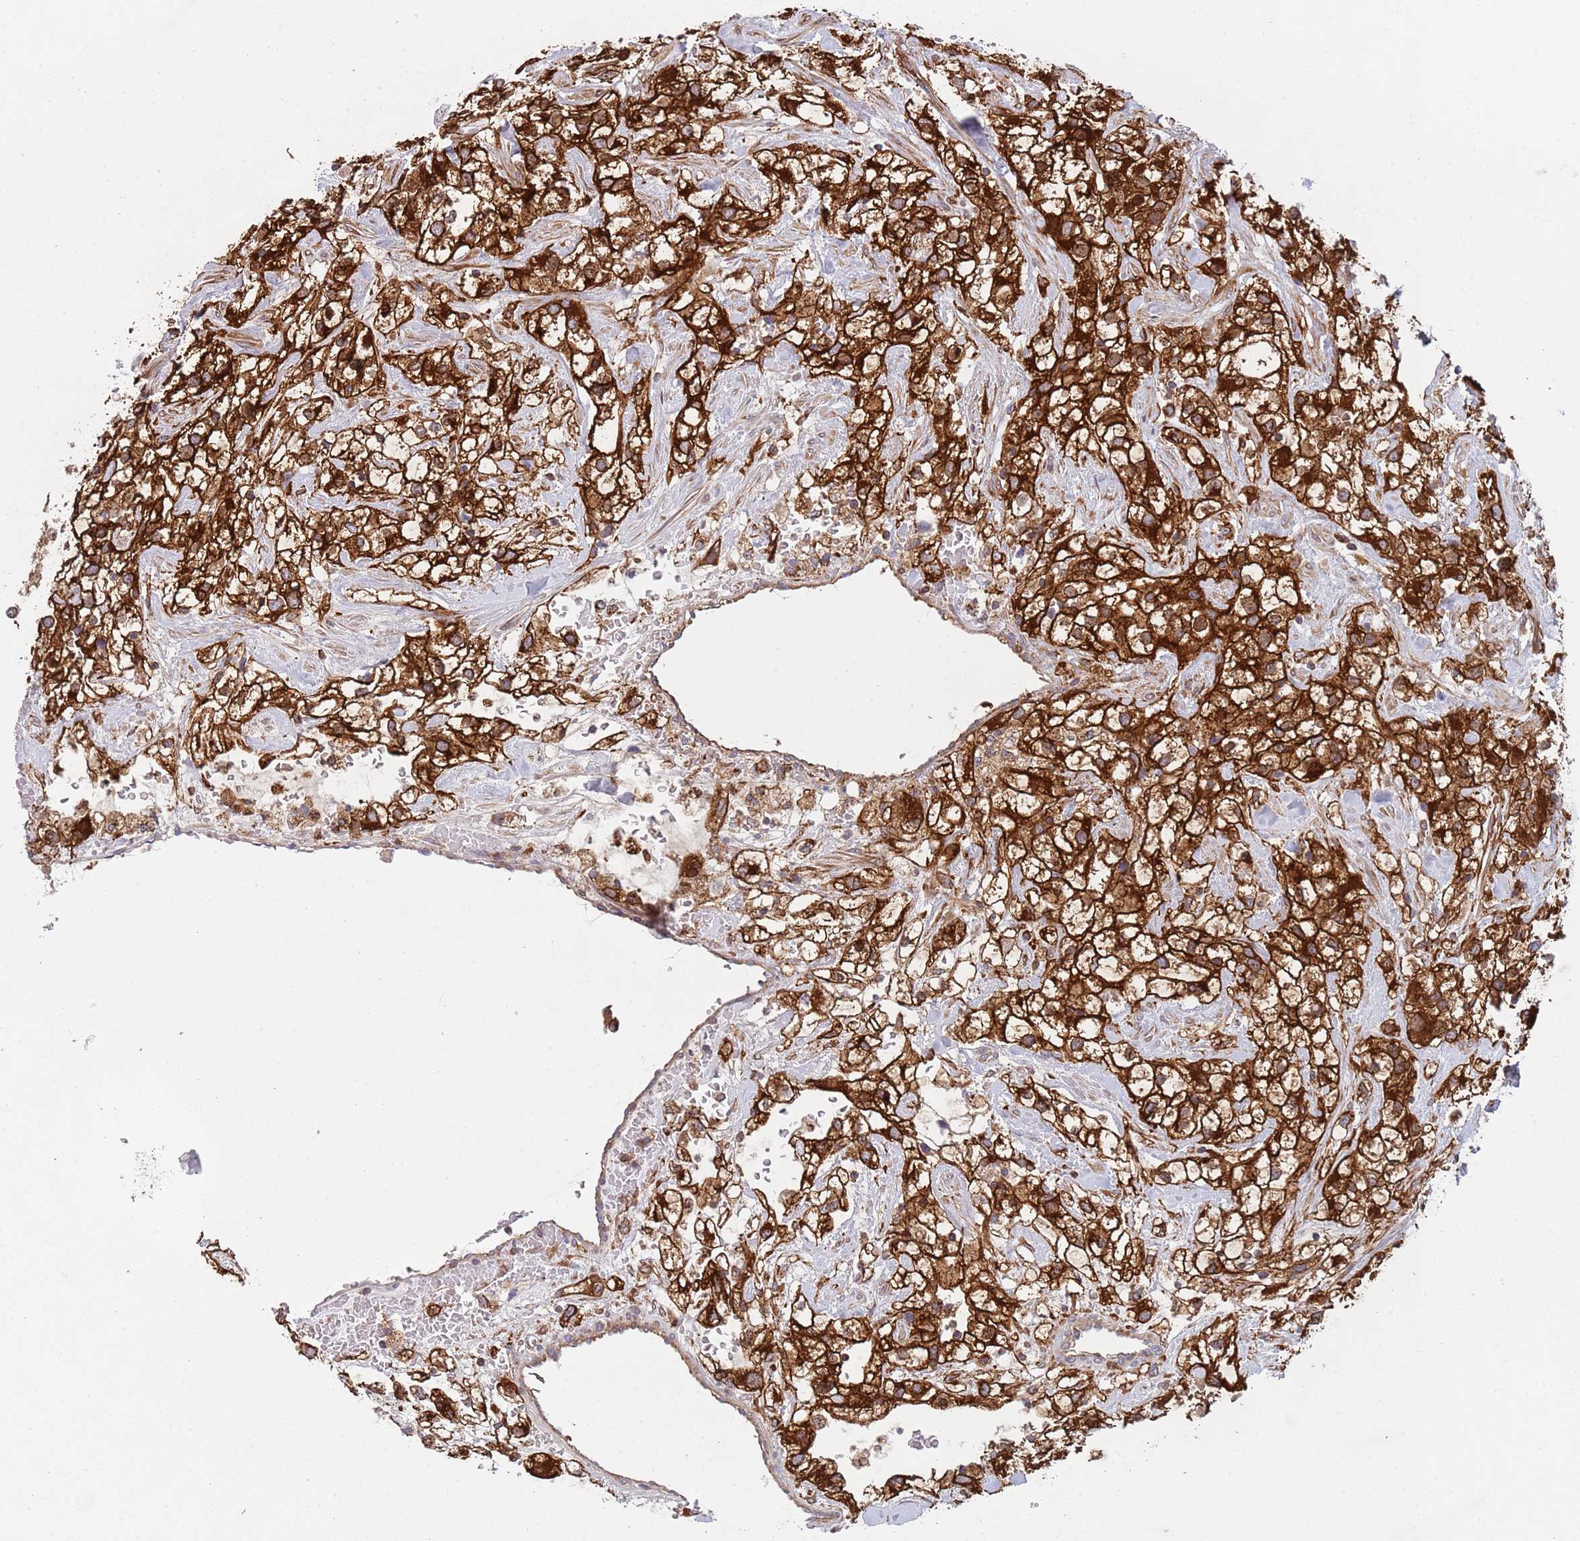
{"staining": {"intensity": "strong", "quantity": ">75%", "location": "cytoplasmic/membranous"}, "tissue": "renal cancer", "cell_type": "Tumor cells", "image_type": "cancer", "snomed": [{"axis": "morphology", "description": "Adenocarcinoma, NOS"}, {"axis": "topography", "description": "Kidney"}], "caption": "A micrograph of human renal cancer stained for a protein exhibits strong cytoplasmic/membranous brown staining in tumor cells. (DAB (3,3'-diaminobenzidine) IHC with brightfield microscopy, high magnification).", "gene": "ZMYM5", "patient": {"sex": "male", "age": 59}}